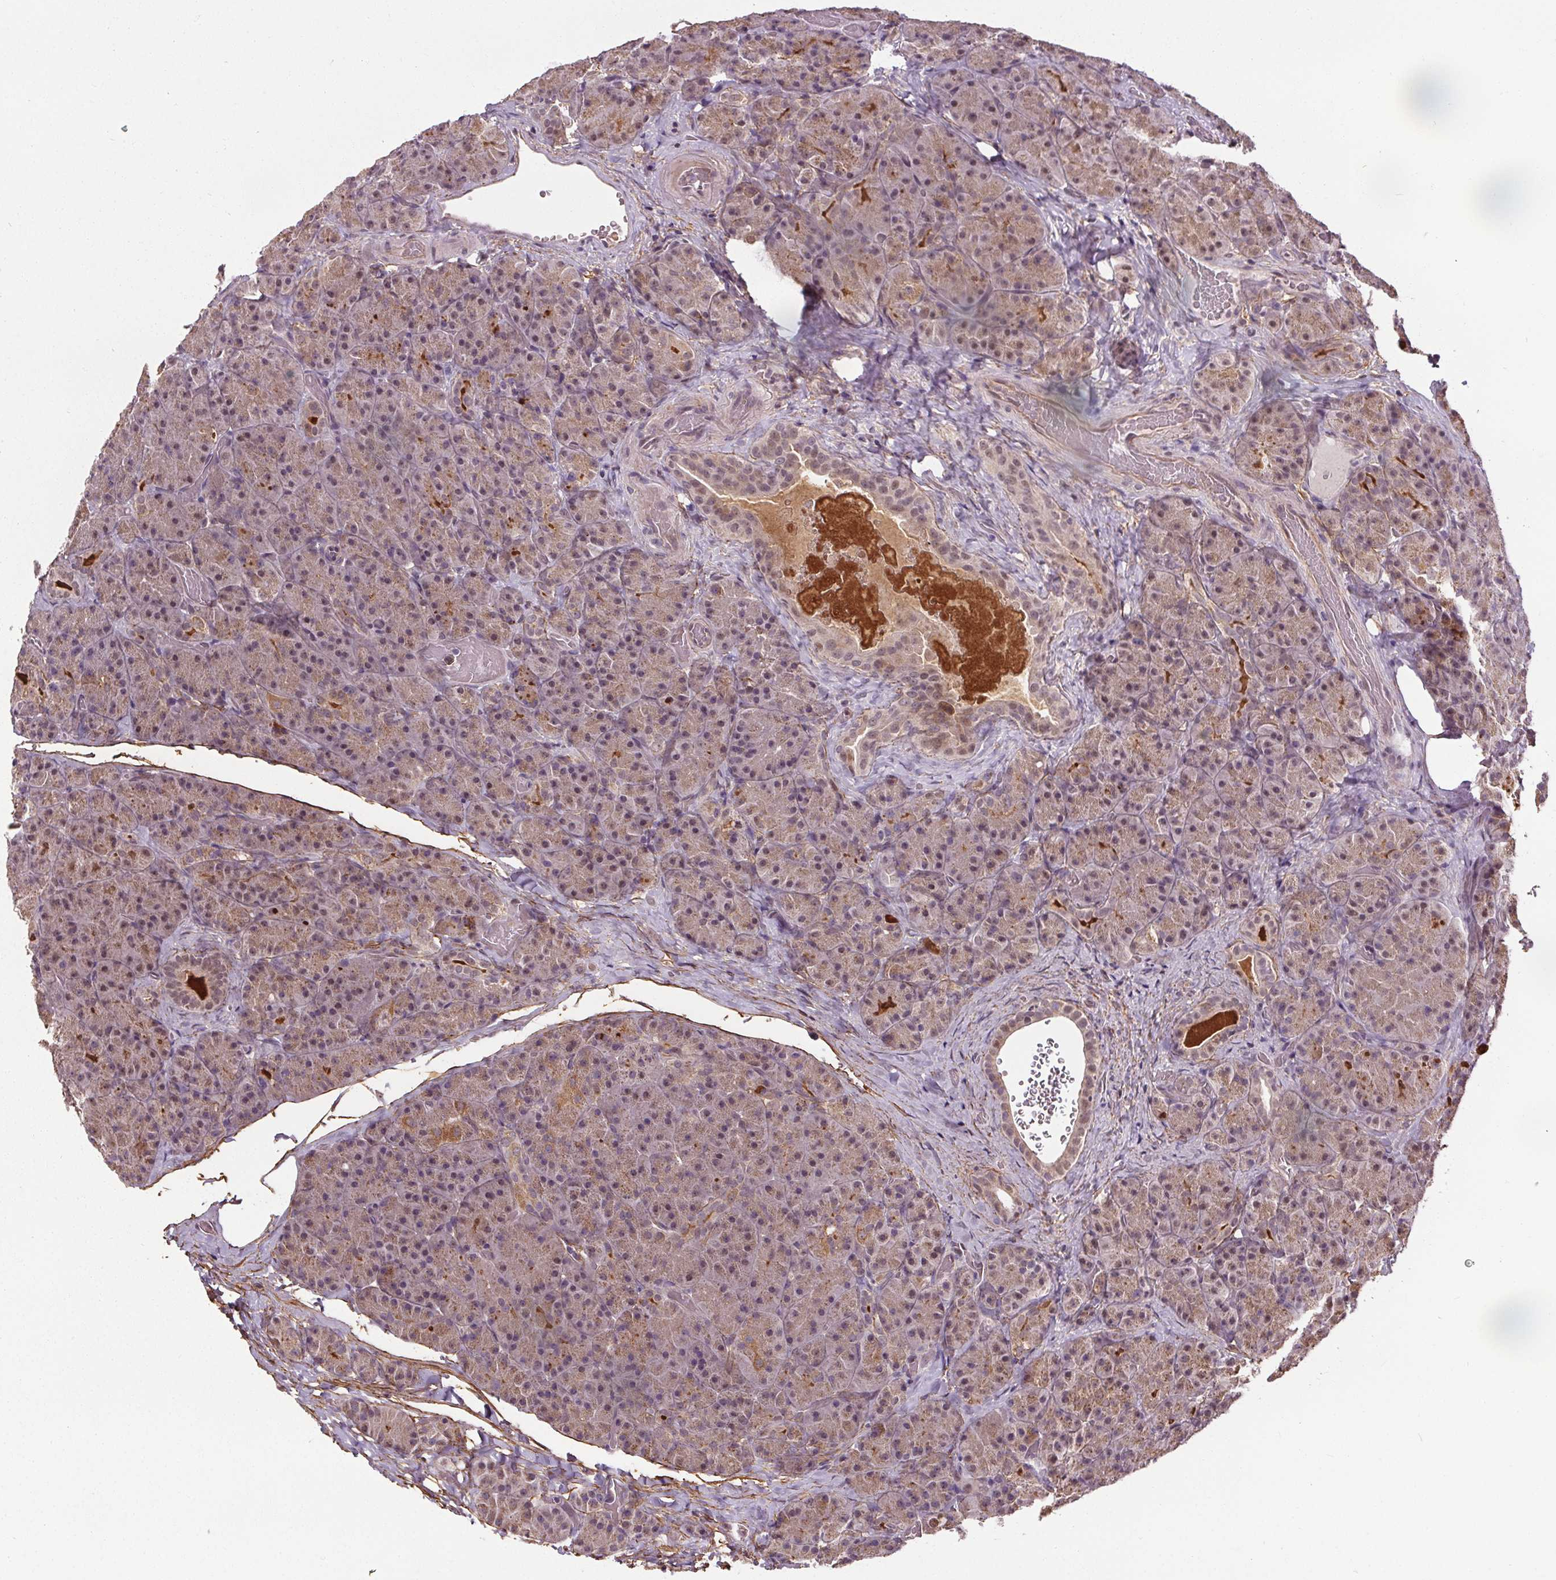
{"staining": {"intensity": "weak", "quantity": "<25%", "location": "nuclear"}, "tissue": "pancreas", "cell_type": "Exocrine glandular cells", "image_type": "normal", "snomed": [{"axis": "morphology", "description": "Normal tissue, NOS"}, {"axis": "topography", "description": "Pancreas"}], "caption": "High power microscopy image of an immunohistochemistry histopathology image of benign pancreas, revealing no significant positivity in exocrine glandular cells. (Immunohistochemistry, brightfield microscopy, high magnification).", "gene": "KIAA0232", "patient": {"sex": "male", "age": 57}}